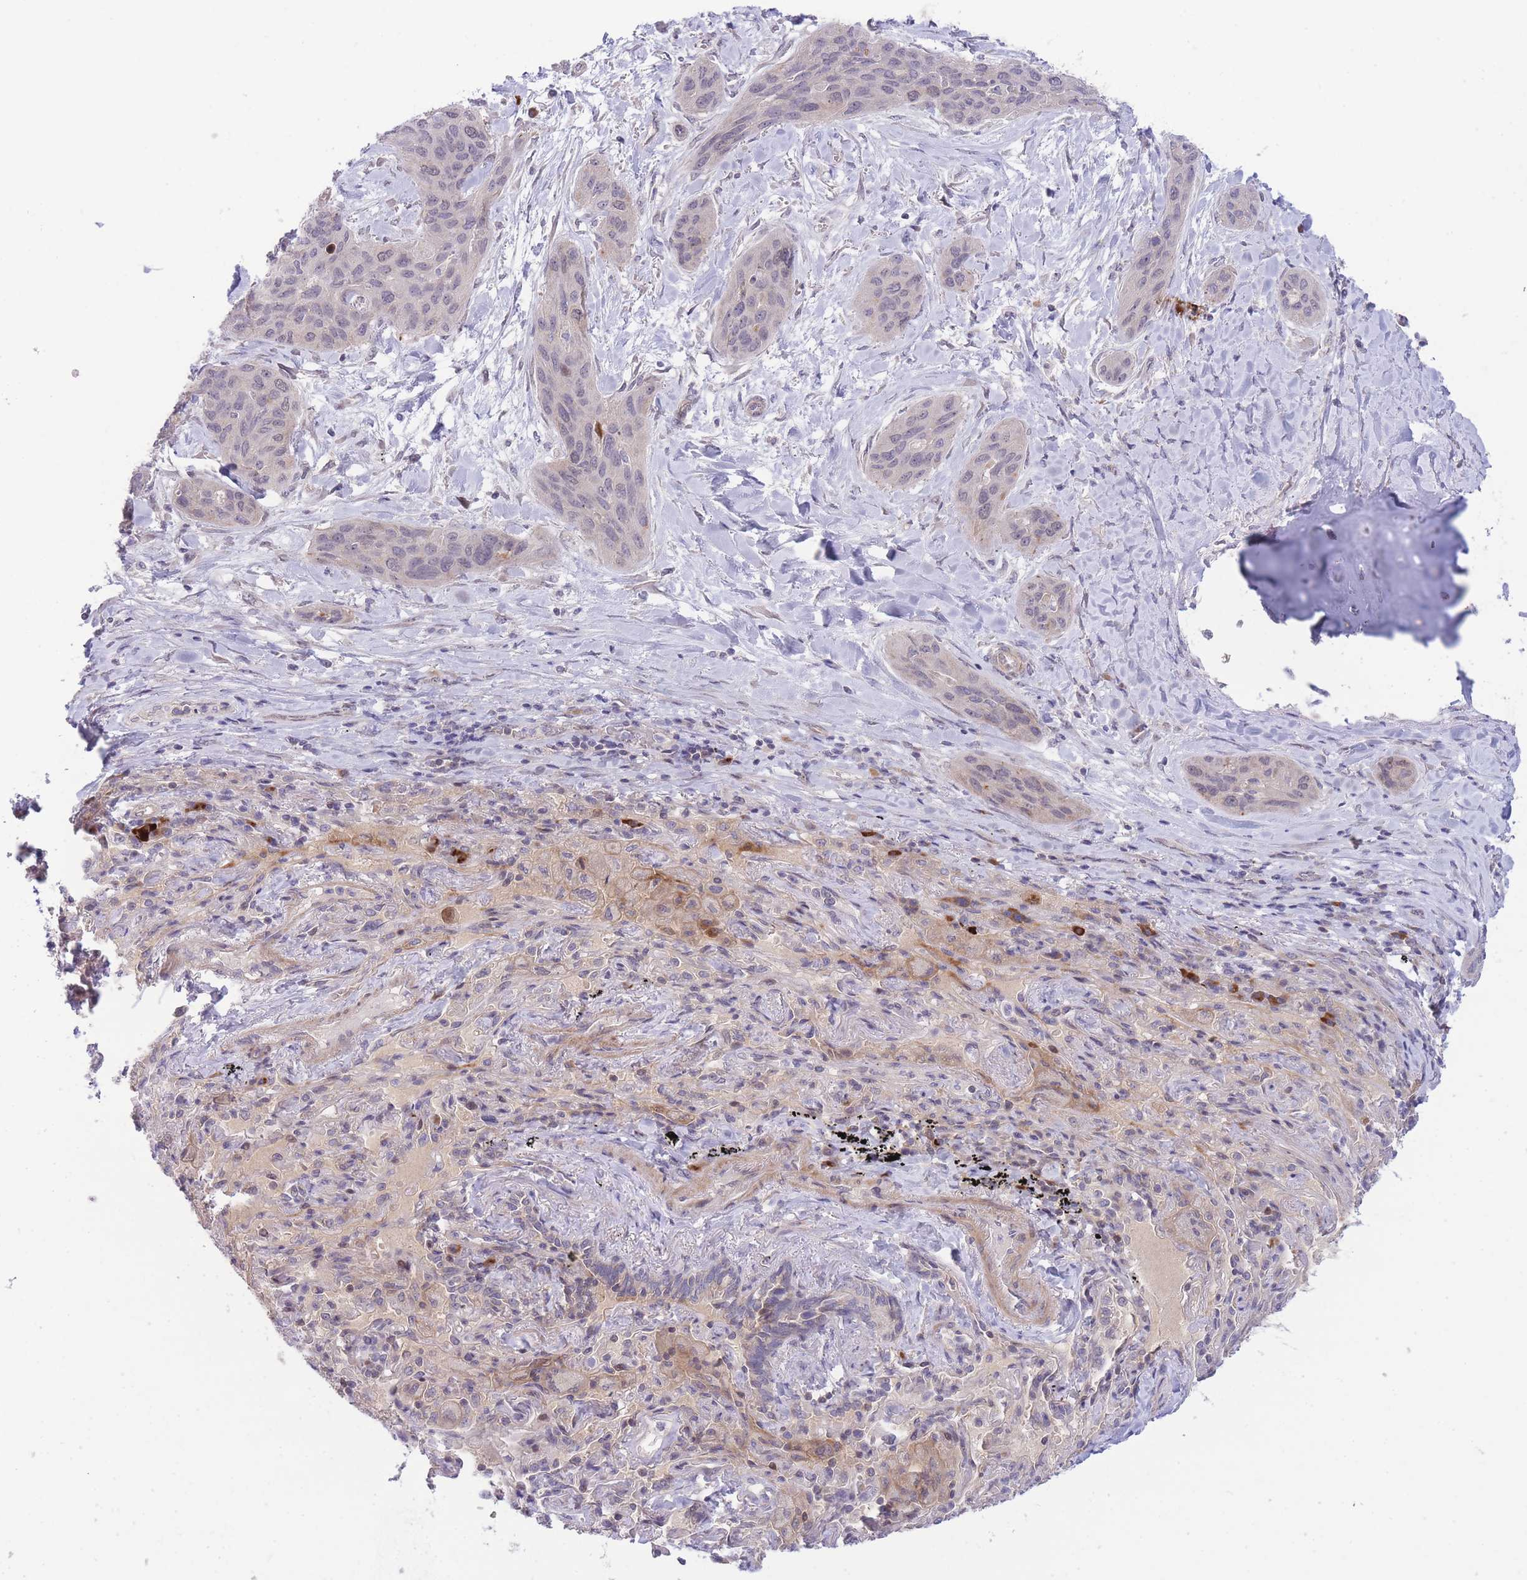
{"staining": {"intensity": "weak", "quantity": "<25%", "location": "nuclear"}, "tissue": "lung cancer", "cell_type": "Tumor cells", "image_type": "cancer", "snomed": [{"axis": "morphology", "description": "Squamous cell carcinoma, NOS"}, {"axis": "topography", "description": "Lung"}], "caption": "Human lung cancer stained for a protein using immunohistochemistry (IHC) shows no staining in tumor cells.", "gene": "CDC25B", "patient": {"sex": "female", "age": 70}}